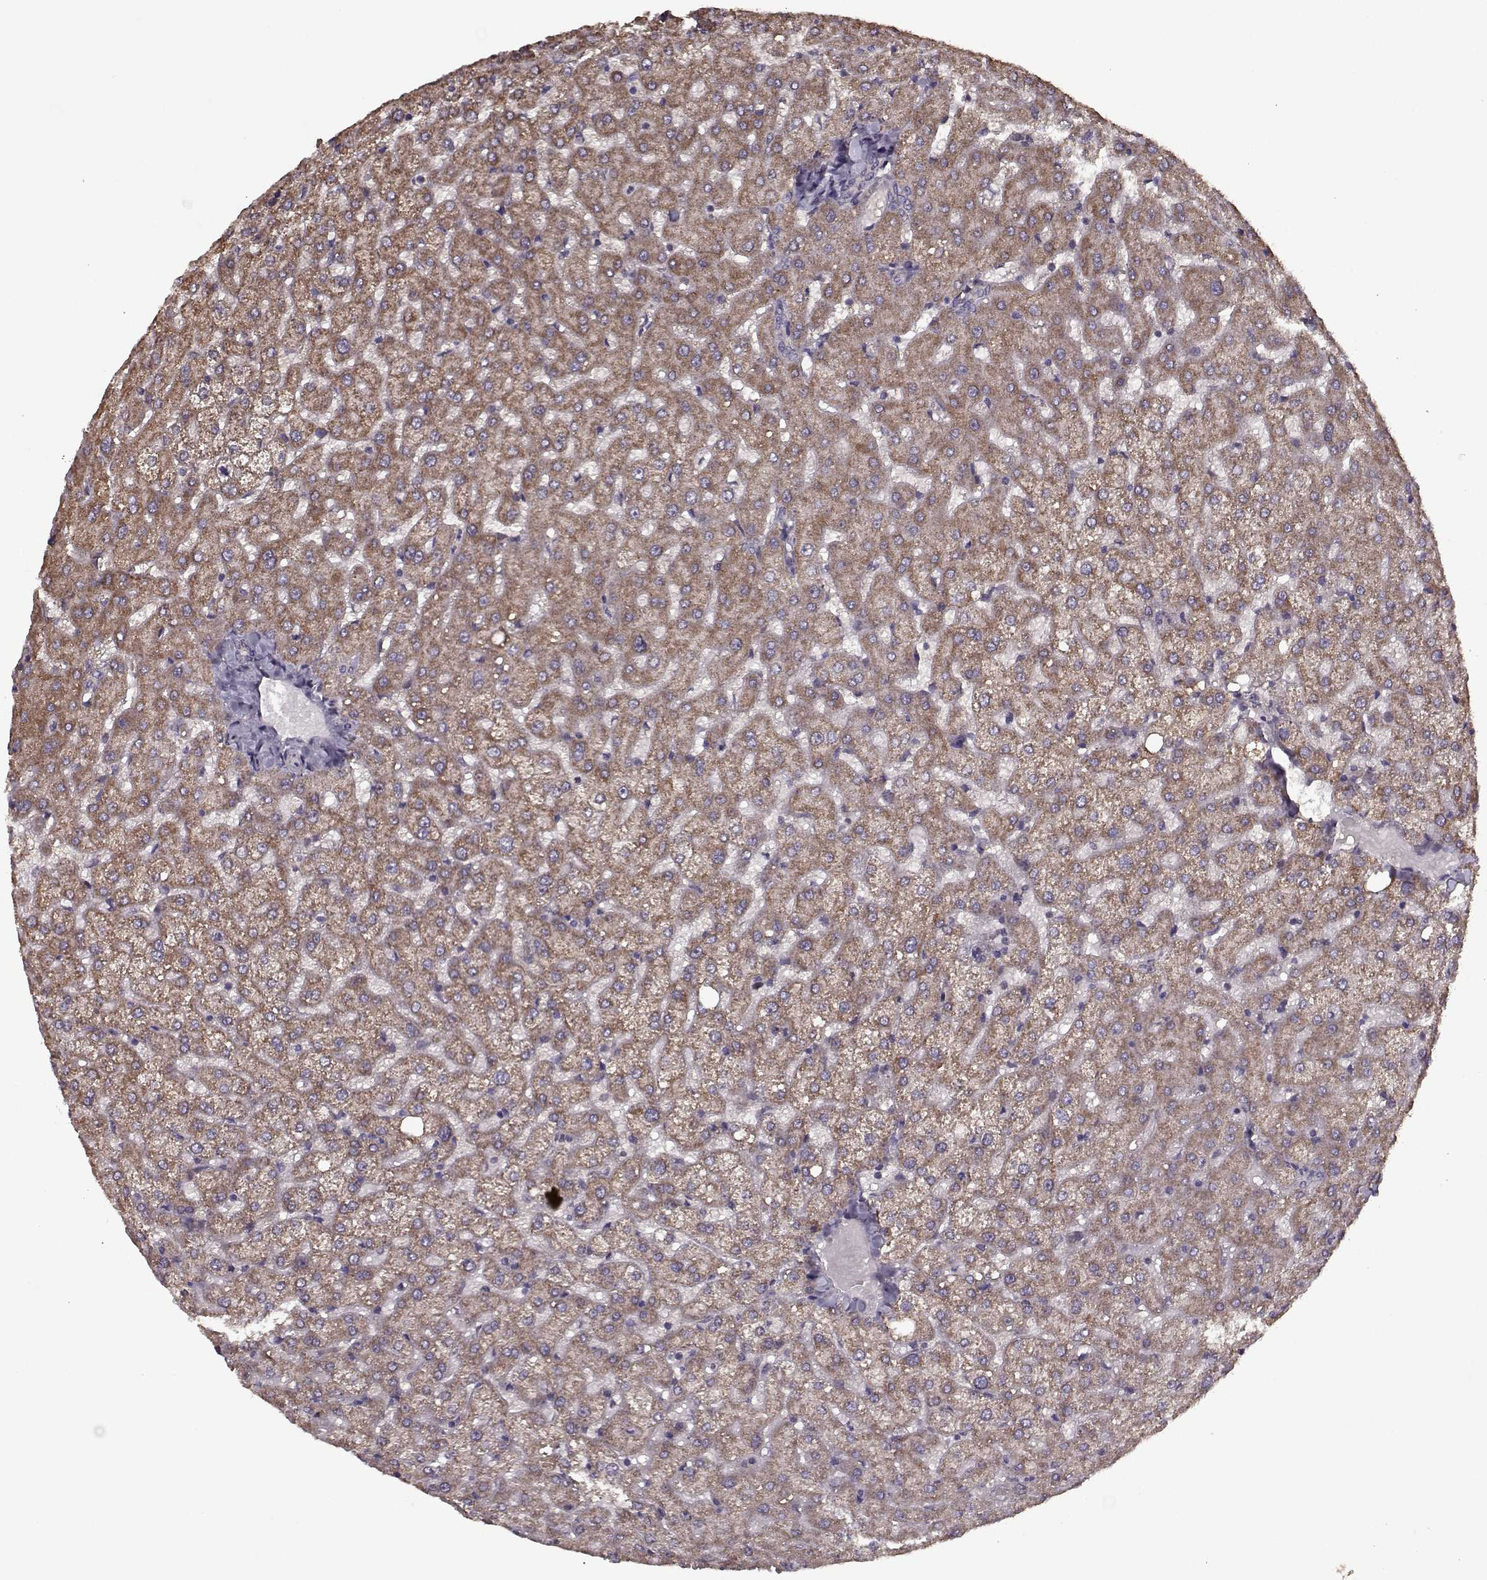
{"staining": {"intensity": "negative", "quantity": "none", "location": "none"}, "tissue": "liver", "cell_type": "Cholangiocytes", "image_type": "normal", "snomed": [{"axis": "morphology", "description": "Normal tissue, NOS"}, {"axis": "topography", "description": "Liver"}], "caption": "Photomicrograph shows no protein positivity in cholangiocytes of normal liver.", "gene": "IMMP1L", "patient": {"sex": "female", "age": 50}}